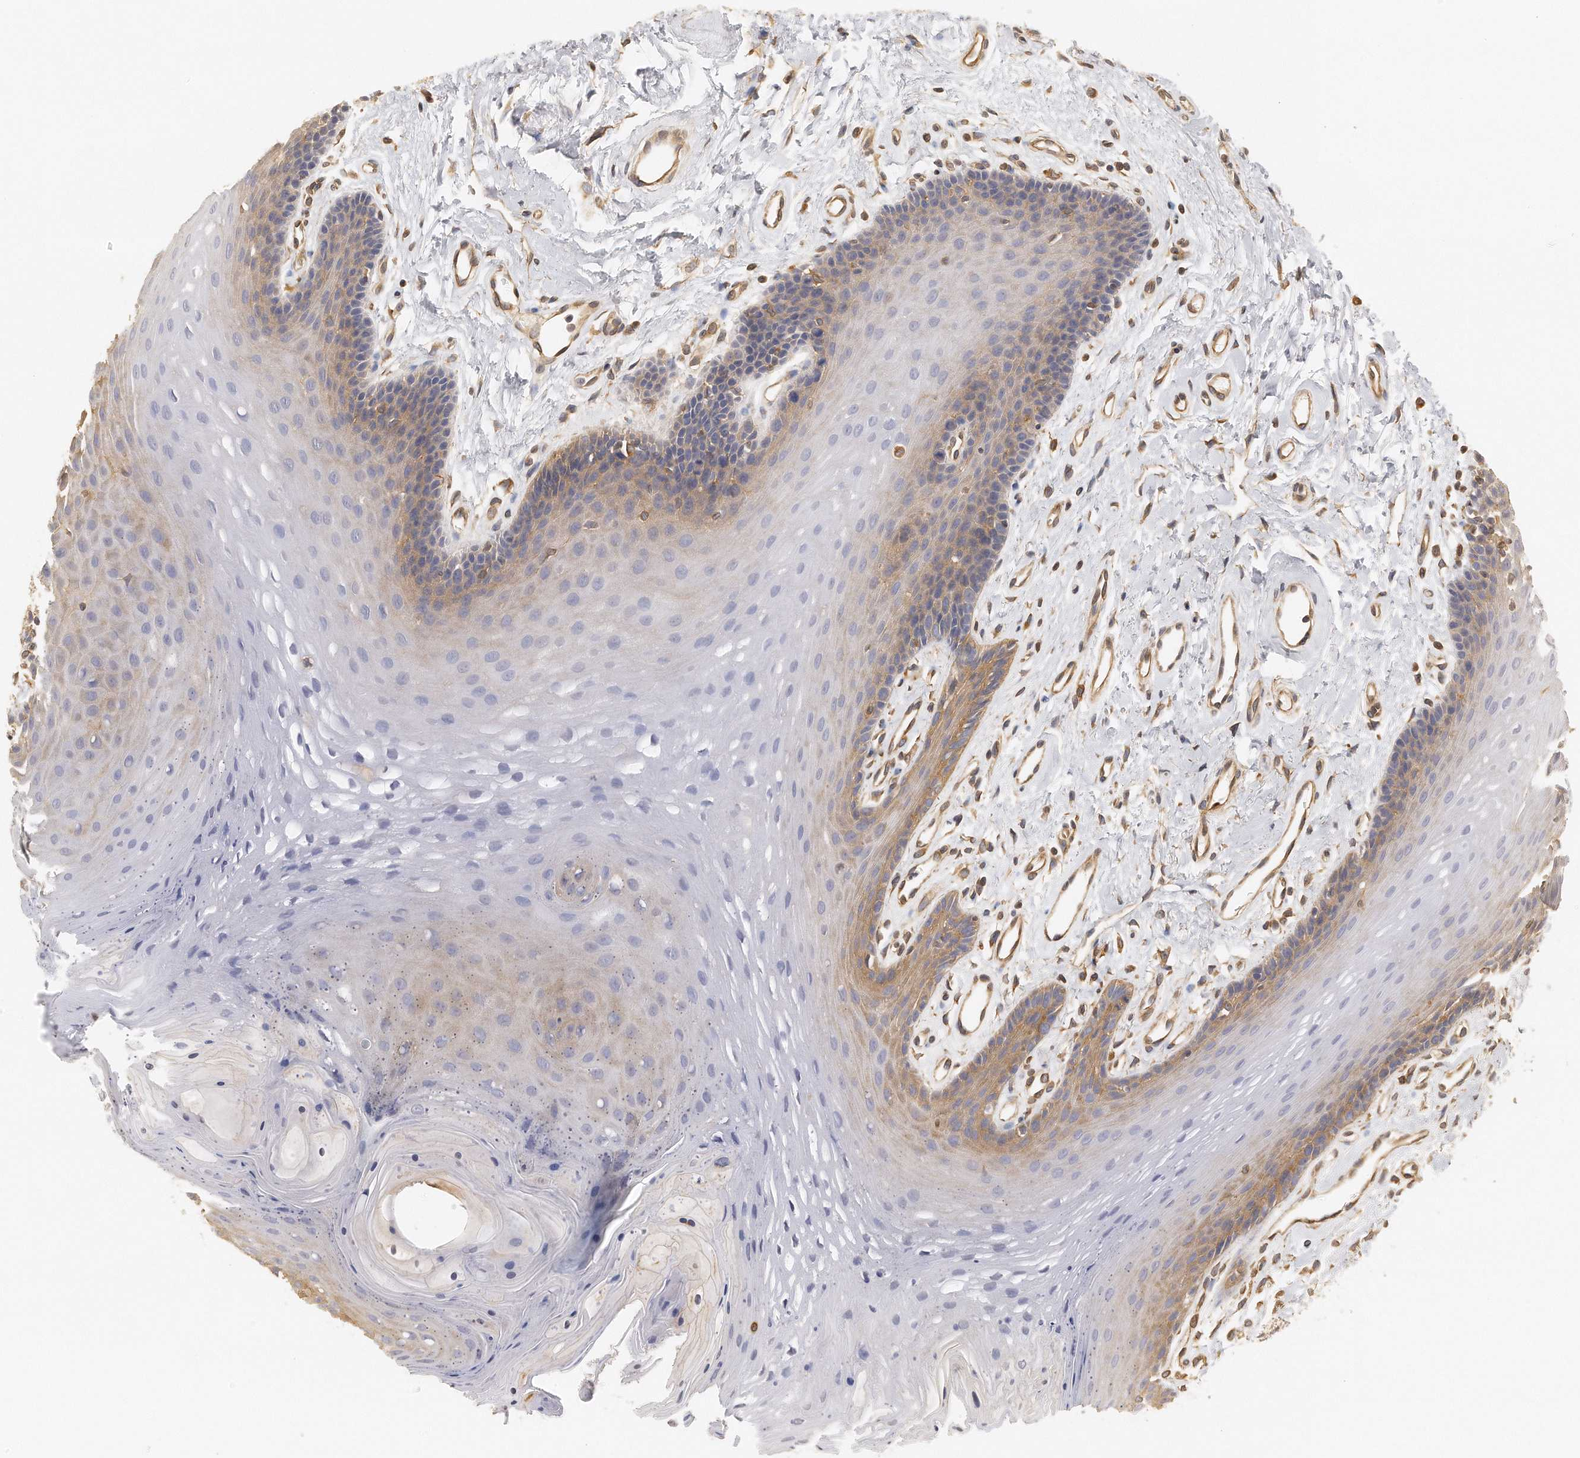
{"staining": {"intensity": "moderate", "quantity": "25%-75%", "location": "cytoplasmic/membranous"}, "tissue": "oral mucosa", "cell_type": "Squamous epithelial cells", "image_type": "normal", "snomed": [{"axis": "morphology", "description": "Normal tissue, NOS"}, {"axis": "topography", "description": "Oral tissue"}], "caption": "A brown stain highlights moderate cytoplasmic/membranous staining of a protein in squamous epithelial cells of normal human oral mucosa. The staining was performed using DAB, with brown indicating positive protein expression. Nuclei are stained blue with hematoxylin.", "gene": "CHST7", "patient": {"sex": "male", "age": 62}}